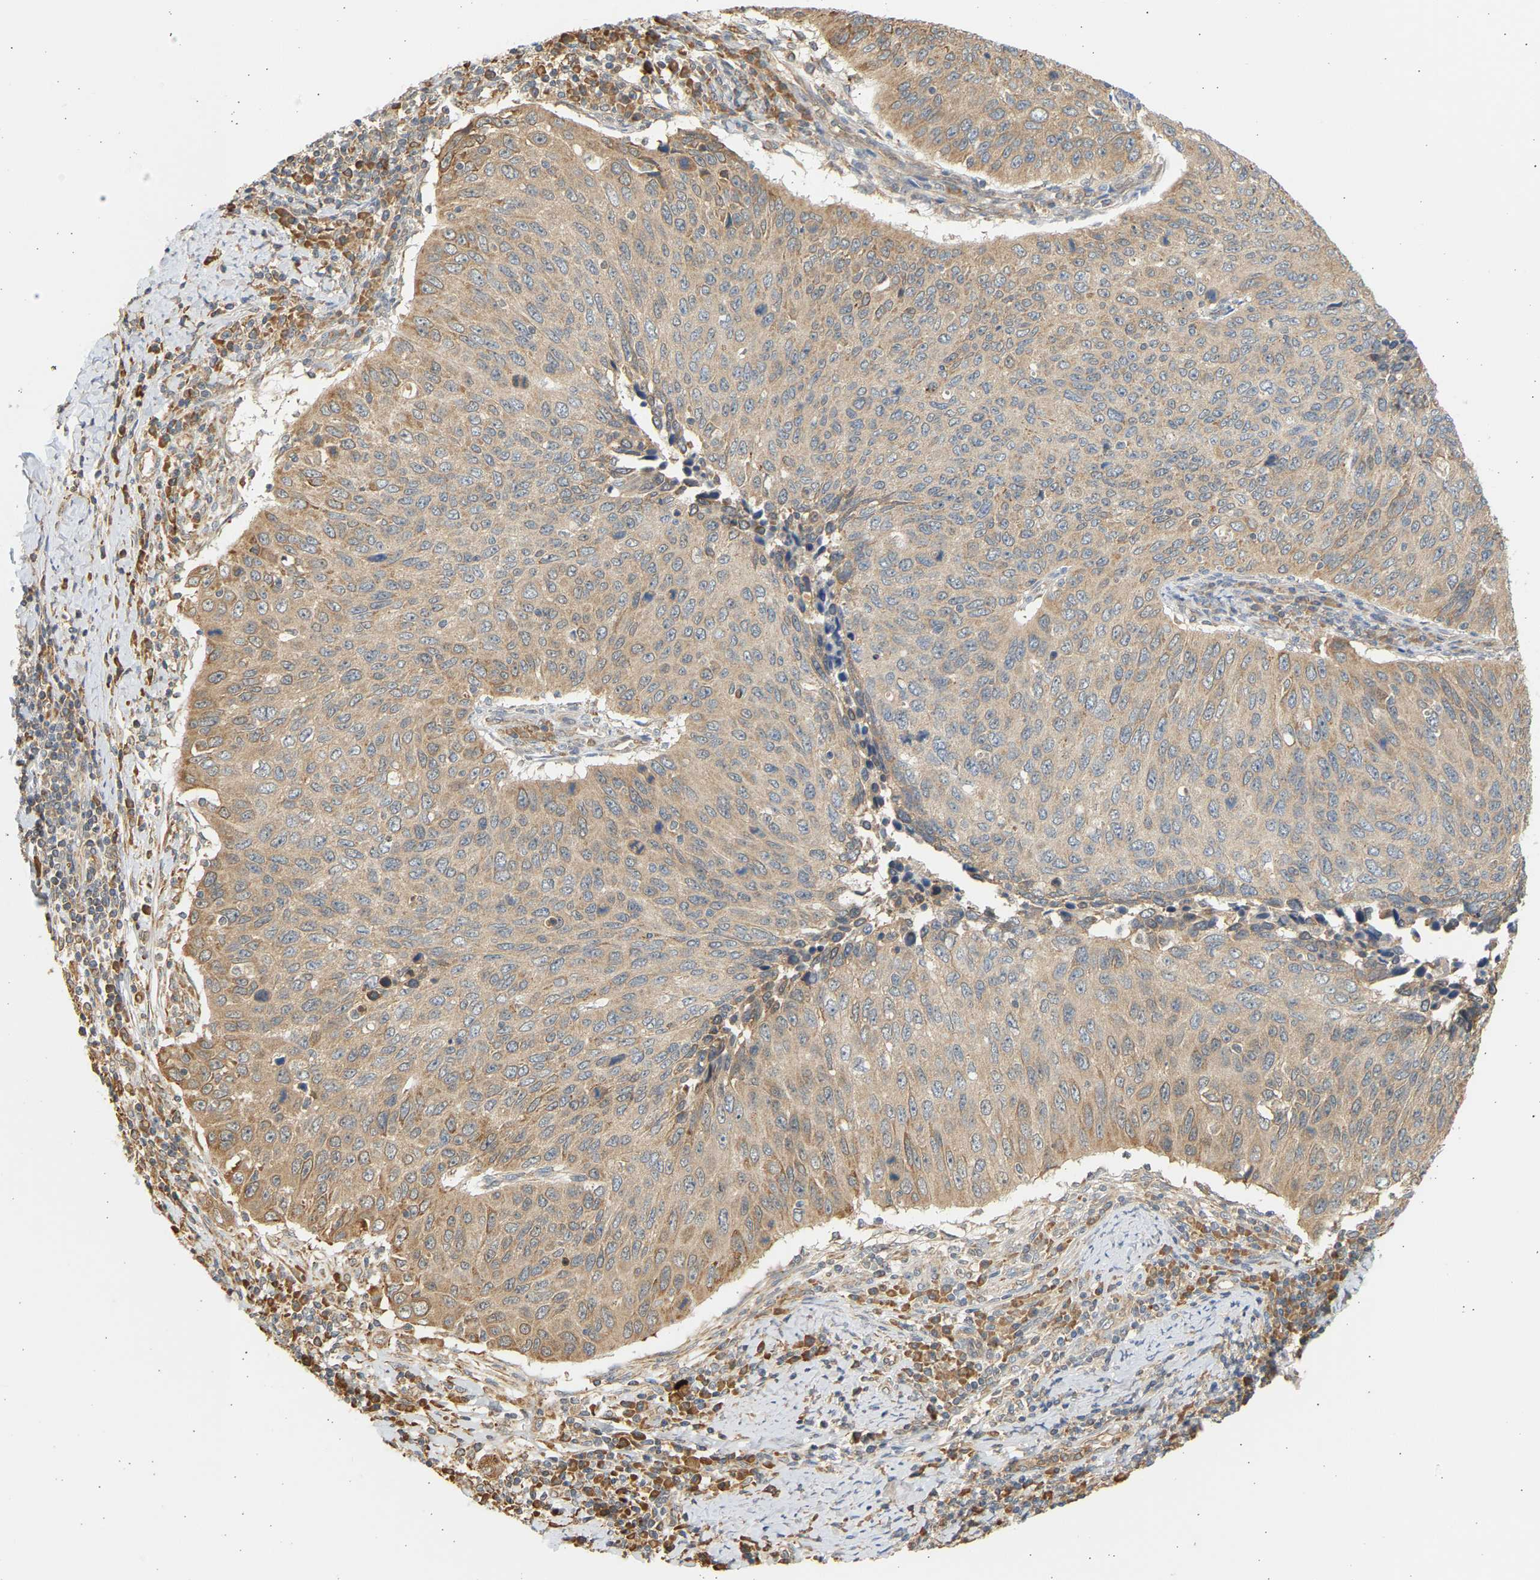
{"staining": {"intensity": "weak", "quantity": ">75%", "location": "cytoplasmic/membranous"}, "tissue": "cervical cancer", "cell_type": "Tumor cells", "image_type": "cancer", "snomed": [{"axis": "morphology", "description": "Squamous cell carcinoma, NOS"}, {"axis": "topography", "description": "Cervix"}], "caption": "IHC staining of squamous cell carcinoma (cervical), which shows low levels of weak cytoplasmic/membranous positivity in about >75% of tumor cells indicating weak cytoplasmic/membranous protein positivity. The staining was performed using DAB (brown) for protein detection and nuclei were counterstained in hematoxylin (blue).", "gene": "B4GALT6", "patient": {"sex": "female", "age": 53}}